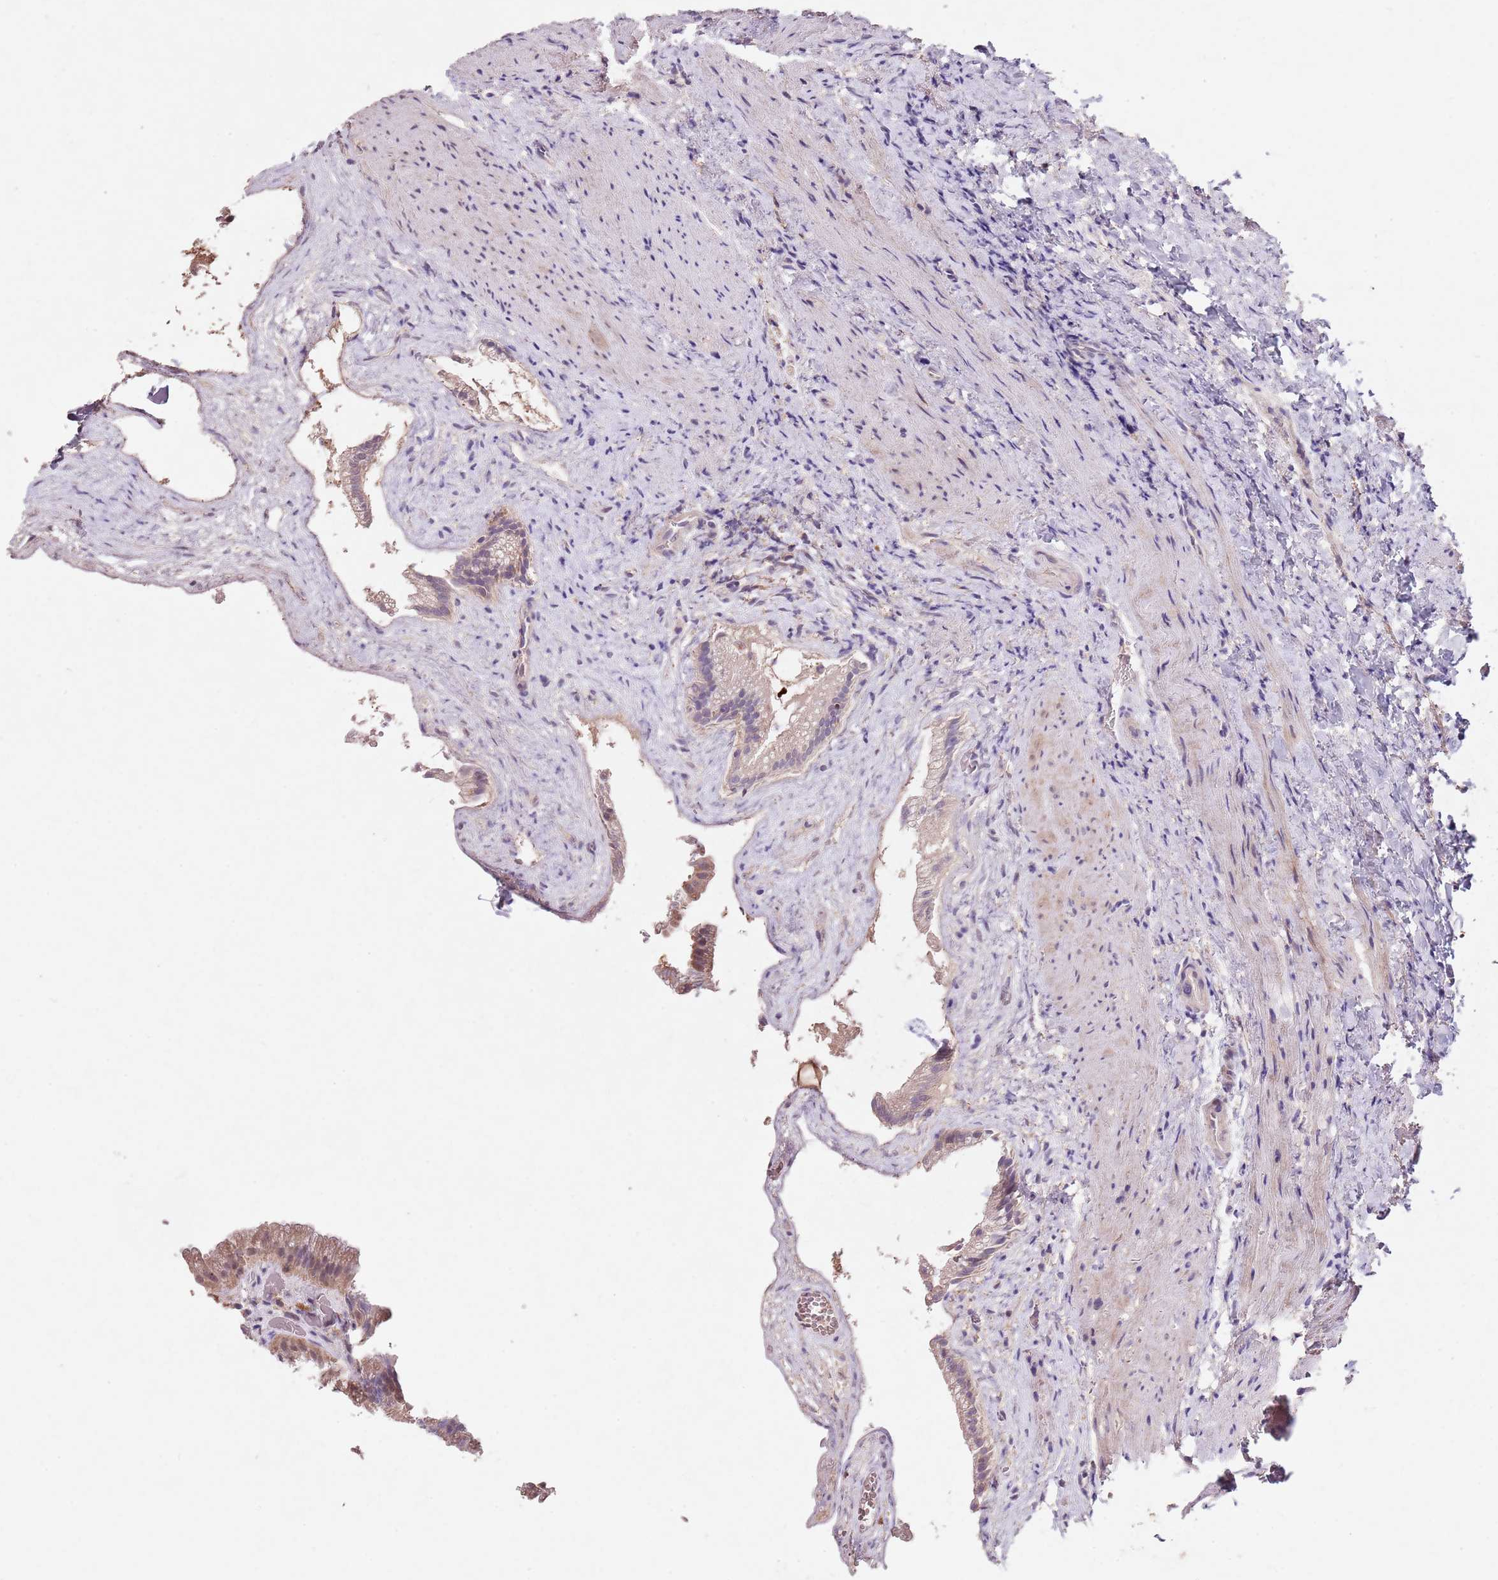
{"staining": {"intensity": "moderate", "quantity": ">75%", "location": "cytoplasmic/membranous"}, "tissue": "gallbladder", "cell_type": "Glandular cells", "image_type": "normal", "snomed": [{"axis": "morphology", "description": "Normal tissue, NOS"}, {"axis": "morphology", "description": "Inflammation, NOS"}, {"axis": "topography", "description": "Gallbladder"}], "caption": "The photomicrograph displays a brown stain indicating the presence of a protein in the cytoplasmic/membranous of glandular cells in gallbladder. The staining is performed using DAB (3,3'-diaminobenzidine) brown chromogen to label protein expression. The nuclei are counter-stained blue using hematoxylin.", "gene": "NRDE2", "patient": {"sex": "male", "age": 51}}